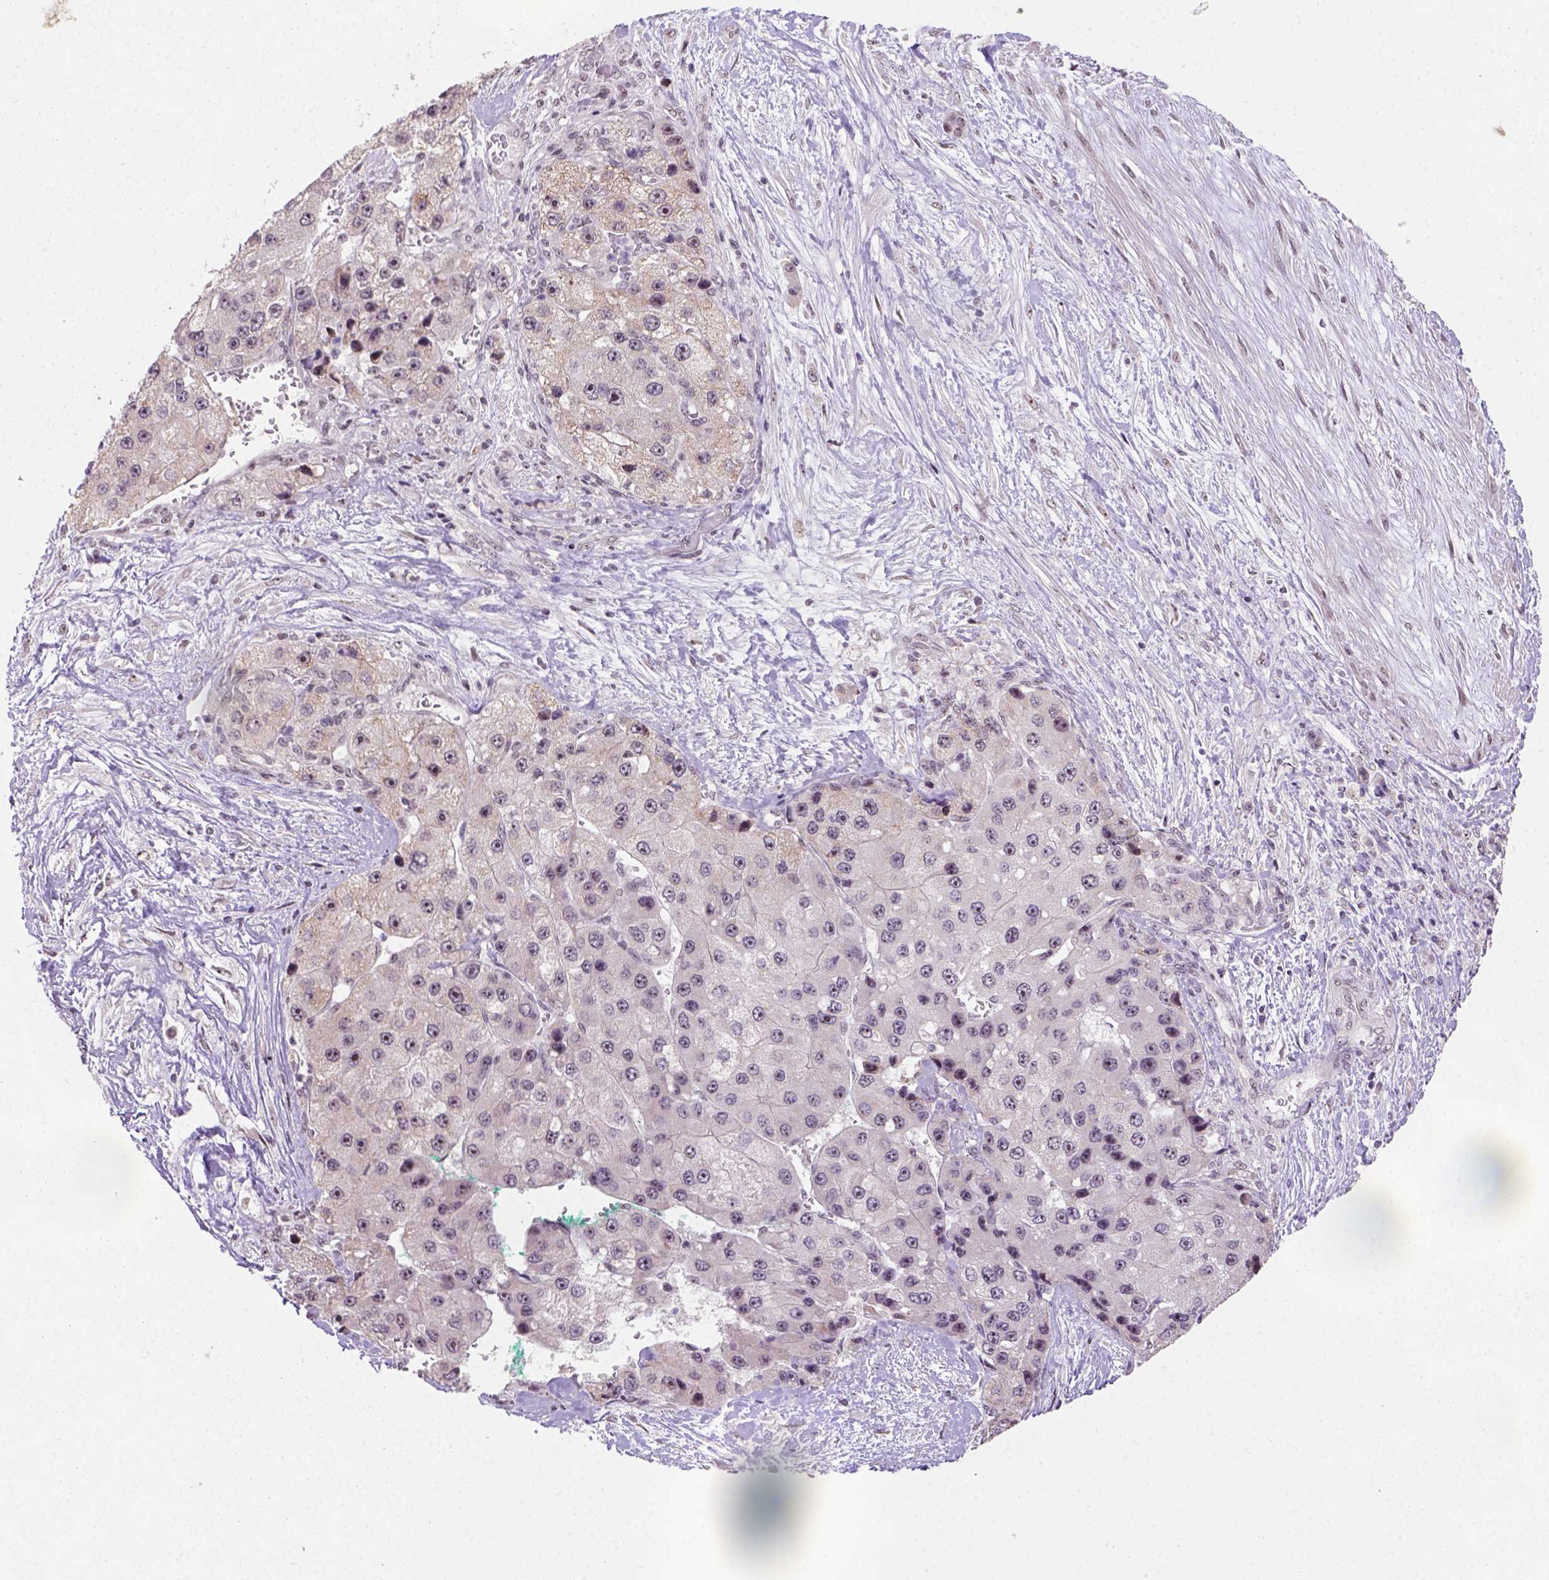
{"staining": {"intensity": "negative", "quantity": "none", "location": "none"}, "tissue": "liver cancer", "cell_type": "Tumor cells", "image_type": "cancer", "snomed": [{"axis": "morphology", "description": "Carcinoma, Hepatocellular, NOS"}, {"axis": "topography", "description": "Liver"}], "caption": "Photomicrograph shows no significant protein positivity in tumor cells of hepatocellular carcinoma (liver). (Brightfield microscopy of DAB immunohistochemistry at high magnification).", "gene": "DDX50", "patient": {"sex": "female", "age": 73}}